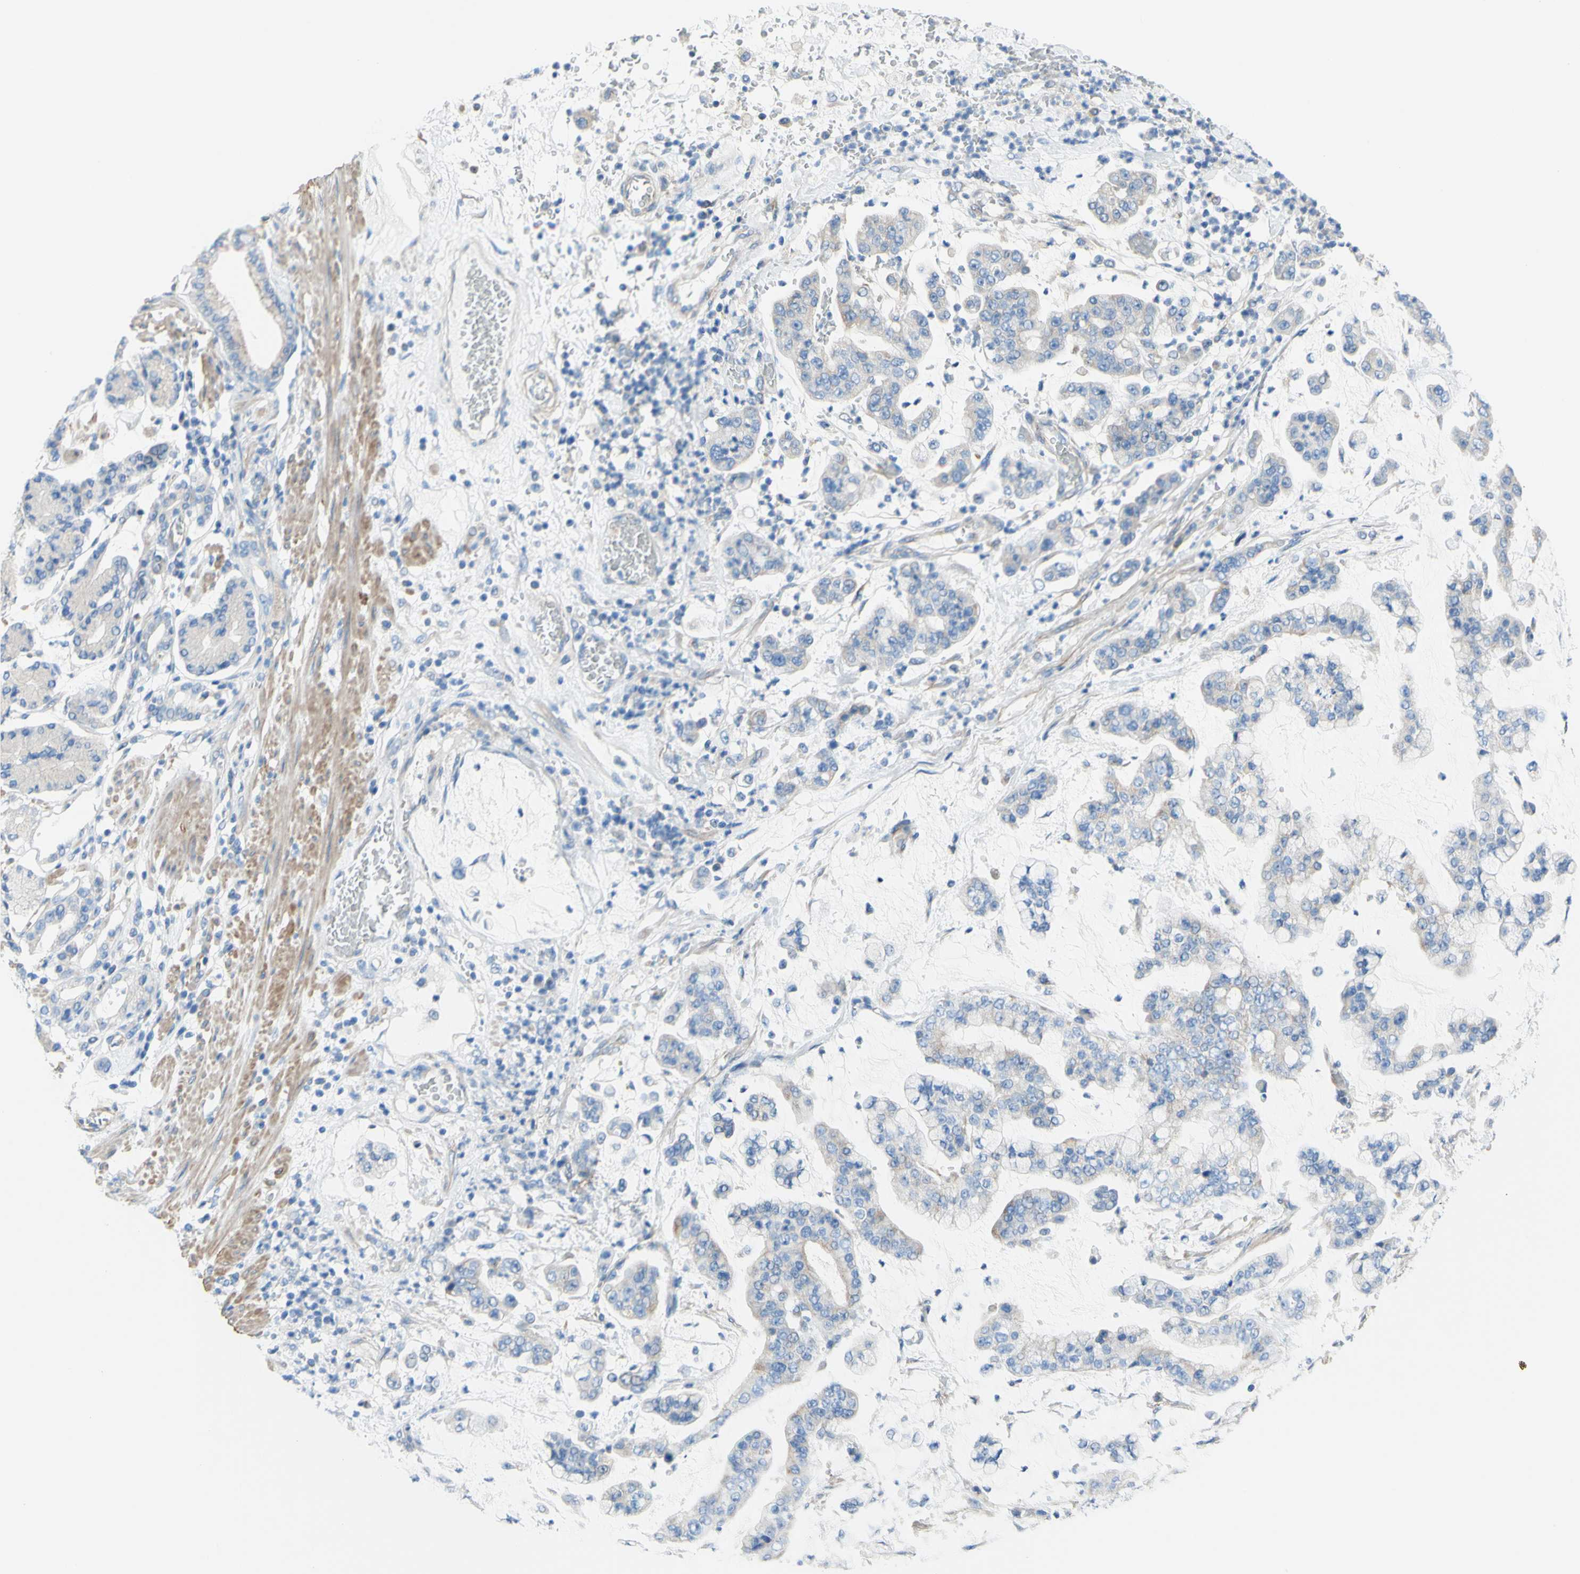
{"staining": {"intensity": "weak", "quantity": "<25%", "location": "cytoplasmic/membranous"}, "tissue": "stomach cancer", "cell_type": "Tumor cells", "image_type": "cancer", "snomed": [{"axis": "morphology", "description": "Normal tissue, NOS"}, {"axis": "morphology", "description": "Adenocarcinoma, NOS"}, {"axis": "topography", "description": "Stomach, upper"}, {"axis": "topography", "description": "Stomach"}], "caption": "An image of stomach cancer stained for a protein shows no brown staining in tumor cells. (DAB IHC, high magnification).", "gene": "RETREG2", "patient": {"sex": "male", "age": 76}}